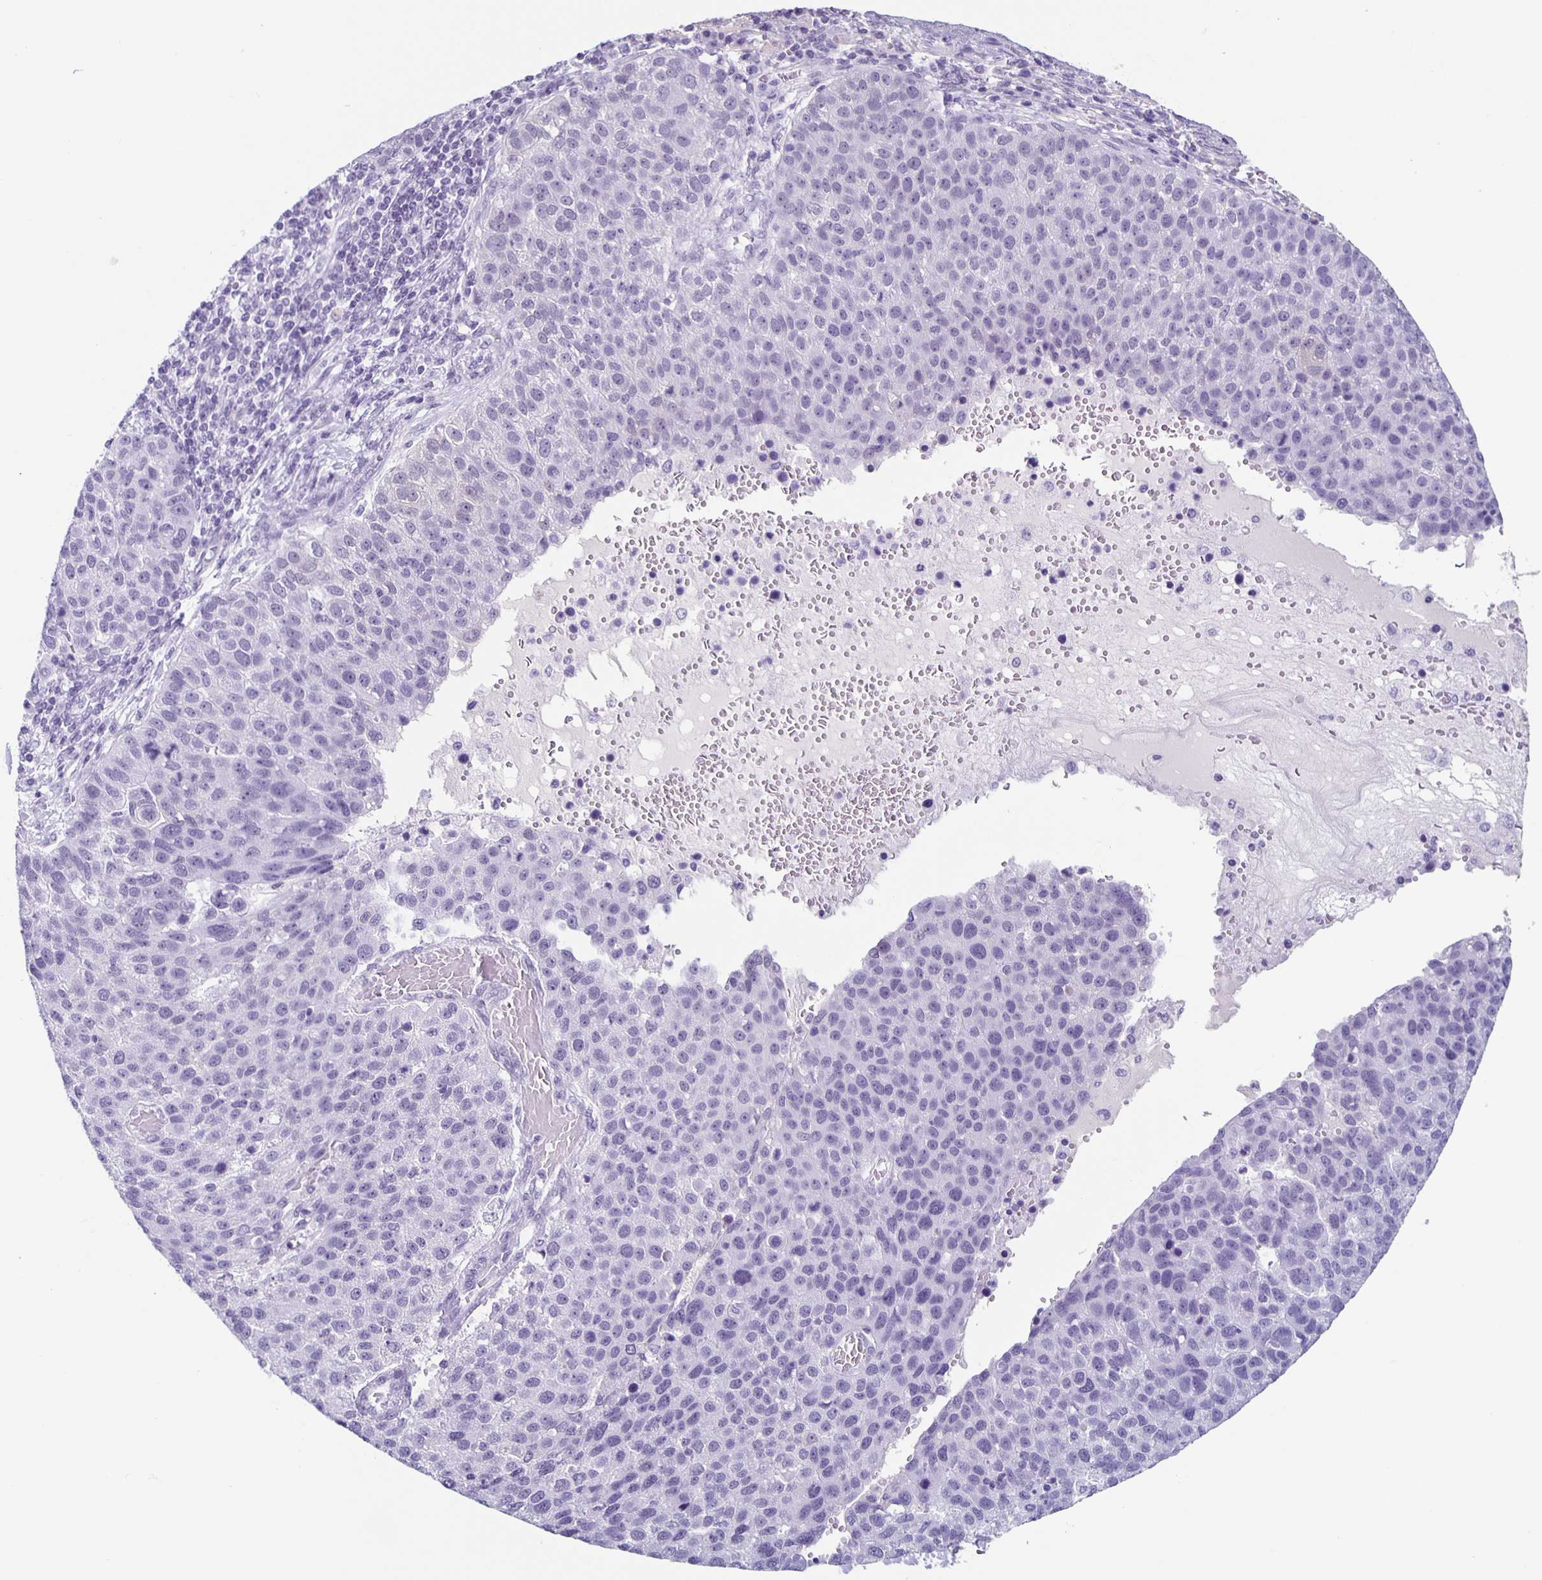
{"staining": {"intensity": "negative", "quantity": "none", "location": "none"}, "tissue": "pancreatic cancer", "cell_type": "Tumor cells", "image_type": "cancer", "snomed": [{"axis": "morphology", "description": "Adenocarcinoma, NOS"}, {"axis": "topography", "description": "Pancreas"}], "caption": "IHC of pancreatic cancer (adenocarcinoma) demonstrates no staining in tumor cells.", "gene": "TPPP", "patient": {"sex": "female", "age": 61}}